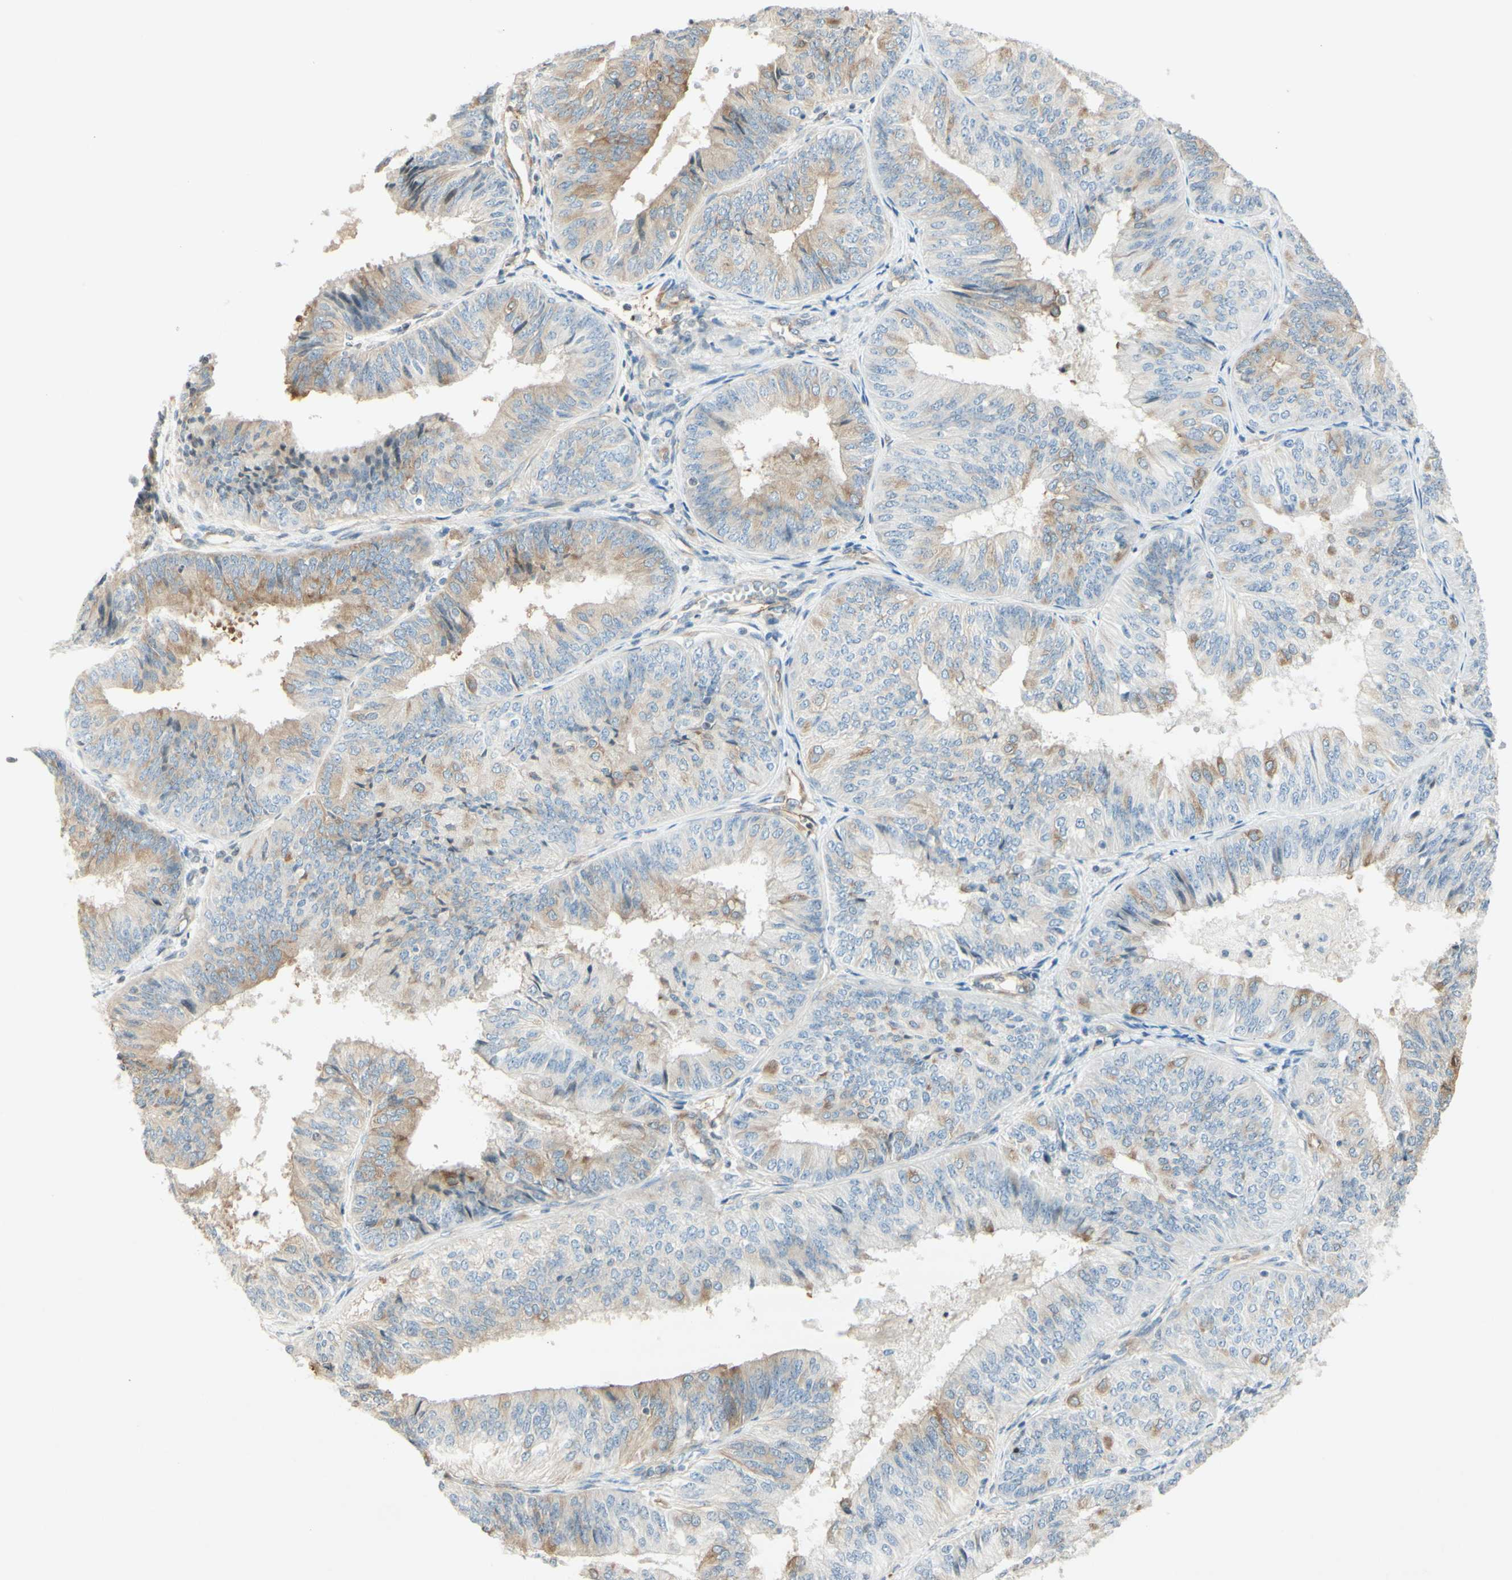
{"staining": {"intensity": "moderate", "quantity": "<25%", "location": "cytoplasmic/membranous"}, "tissue": "endometrial cancer", "cell_type": "Tumor cells", "image_type": "cancer", "snomed": [{"axis": "morphology", "description": "Adenocarcinoma, NOS"}, {"axis": "topography", "description": "Endometrium"}], "caption": "Immunohistochemical staining of human endometrial cancer displays low levels of moderate cytoplasmic/membranous staining in approximately <25% of tumor cells.", "gene": "MAP1B", "patient": {"sex": "female", "age": 58}}